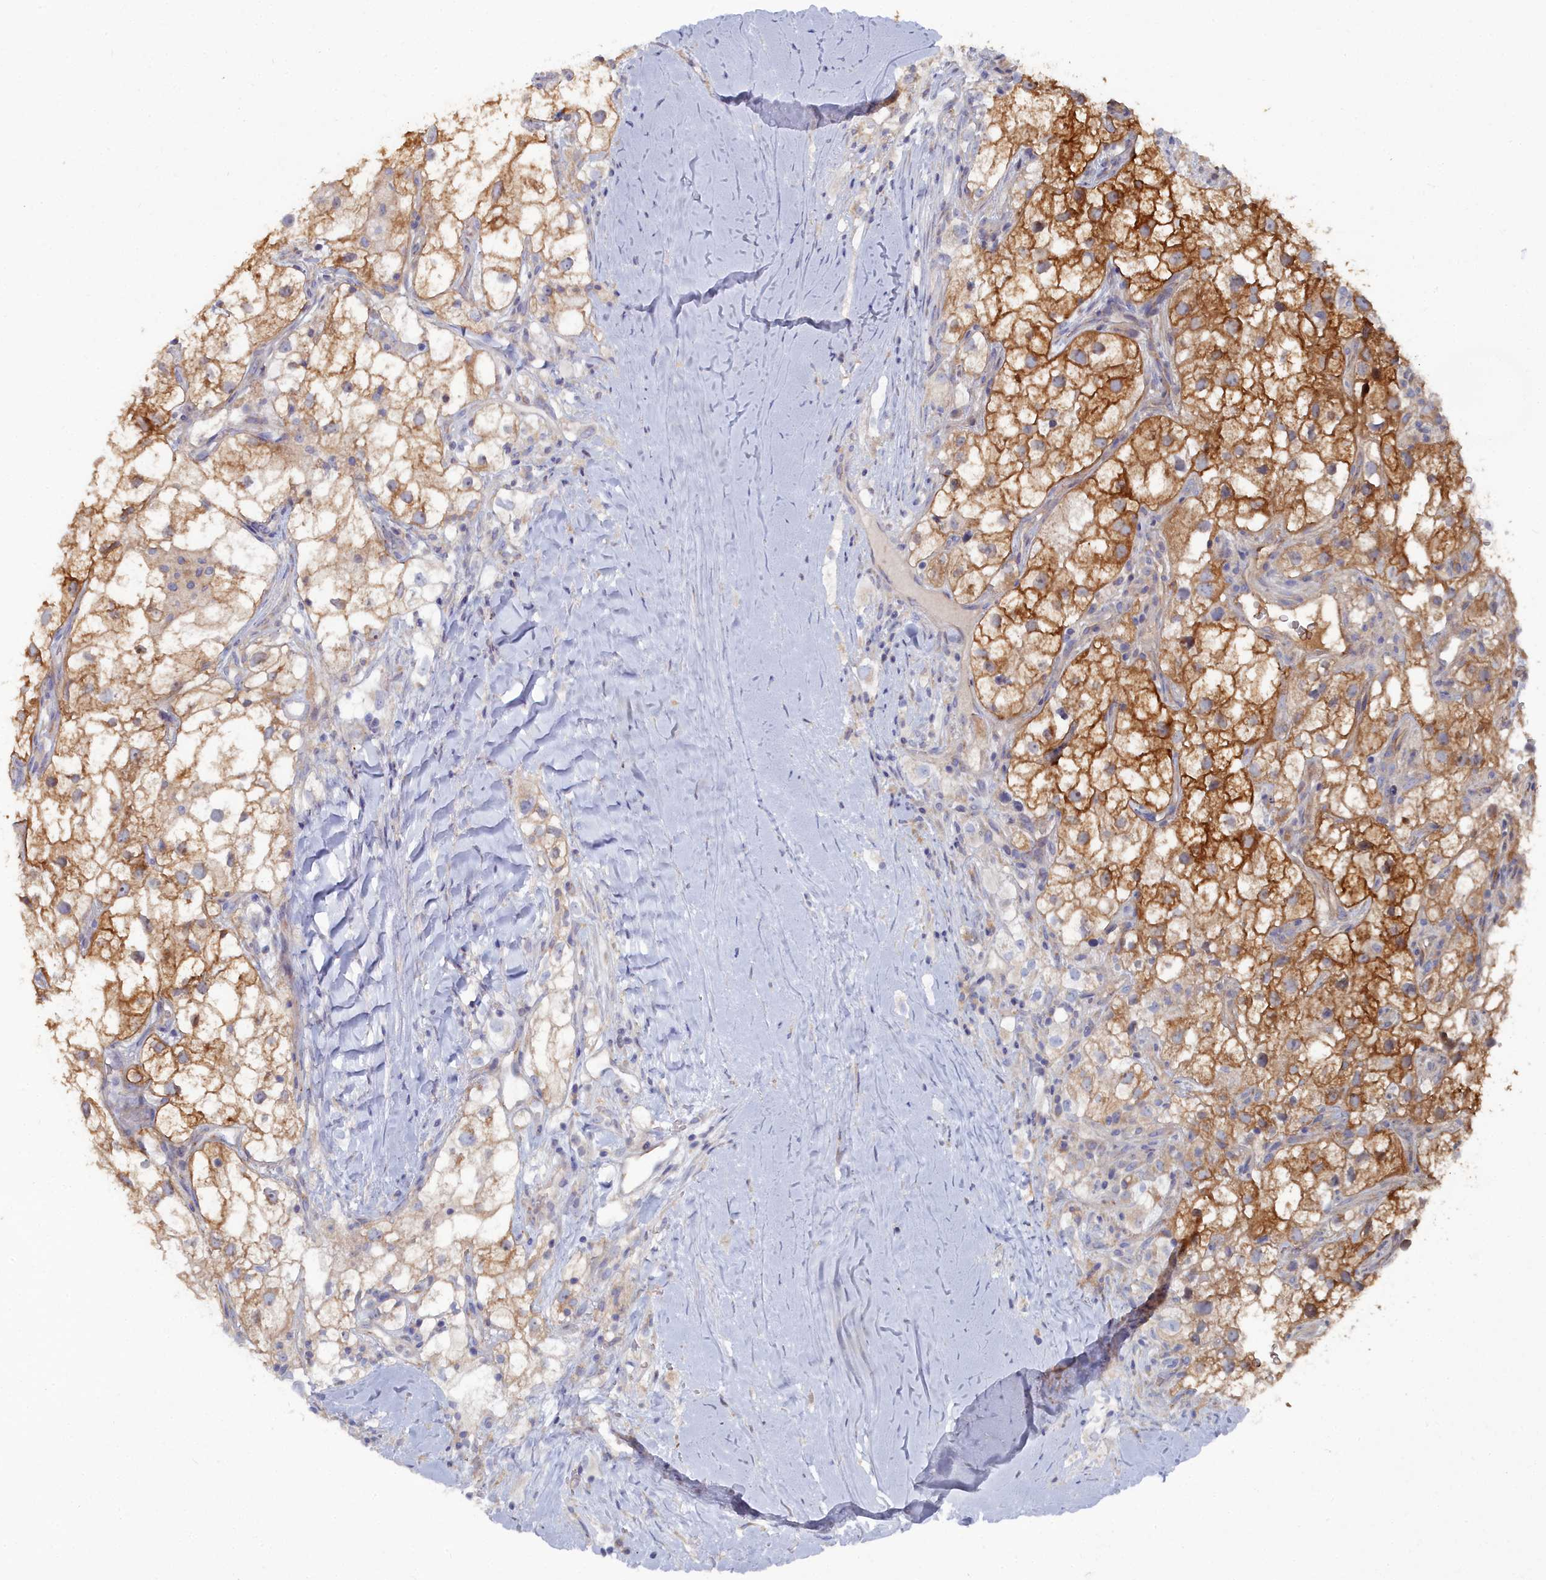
{"staining": {"intensity": "strong", "quantity": "25%-75%", "location": "cytoplasmic/membranous"}, "tissue": "renal cancer", "cell_type": "Tumor cells", "image_type": "cancer", "snomed": [{"axis": "morphology", "description": "Adenocarcinoma, NOS"}, {"axis": "topography", "description": "Kidney"}], "caption": "Strong cytoplasmic/membranous protein staining is present in approximately 25%-75% of tumor cells in renal cancer (adenocarcinoma).", "gene": "CCDC149", "patient": {"sex": "male", "age": 59}}